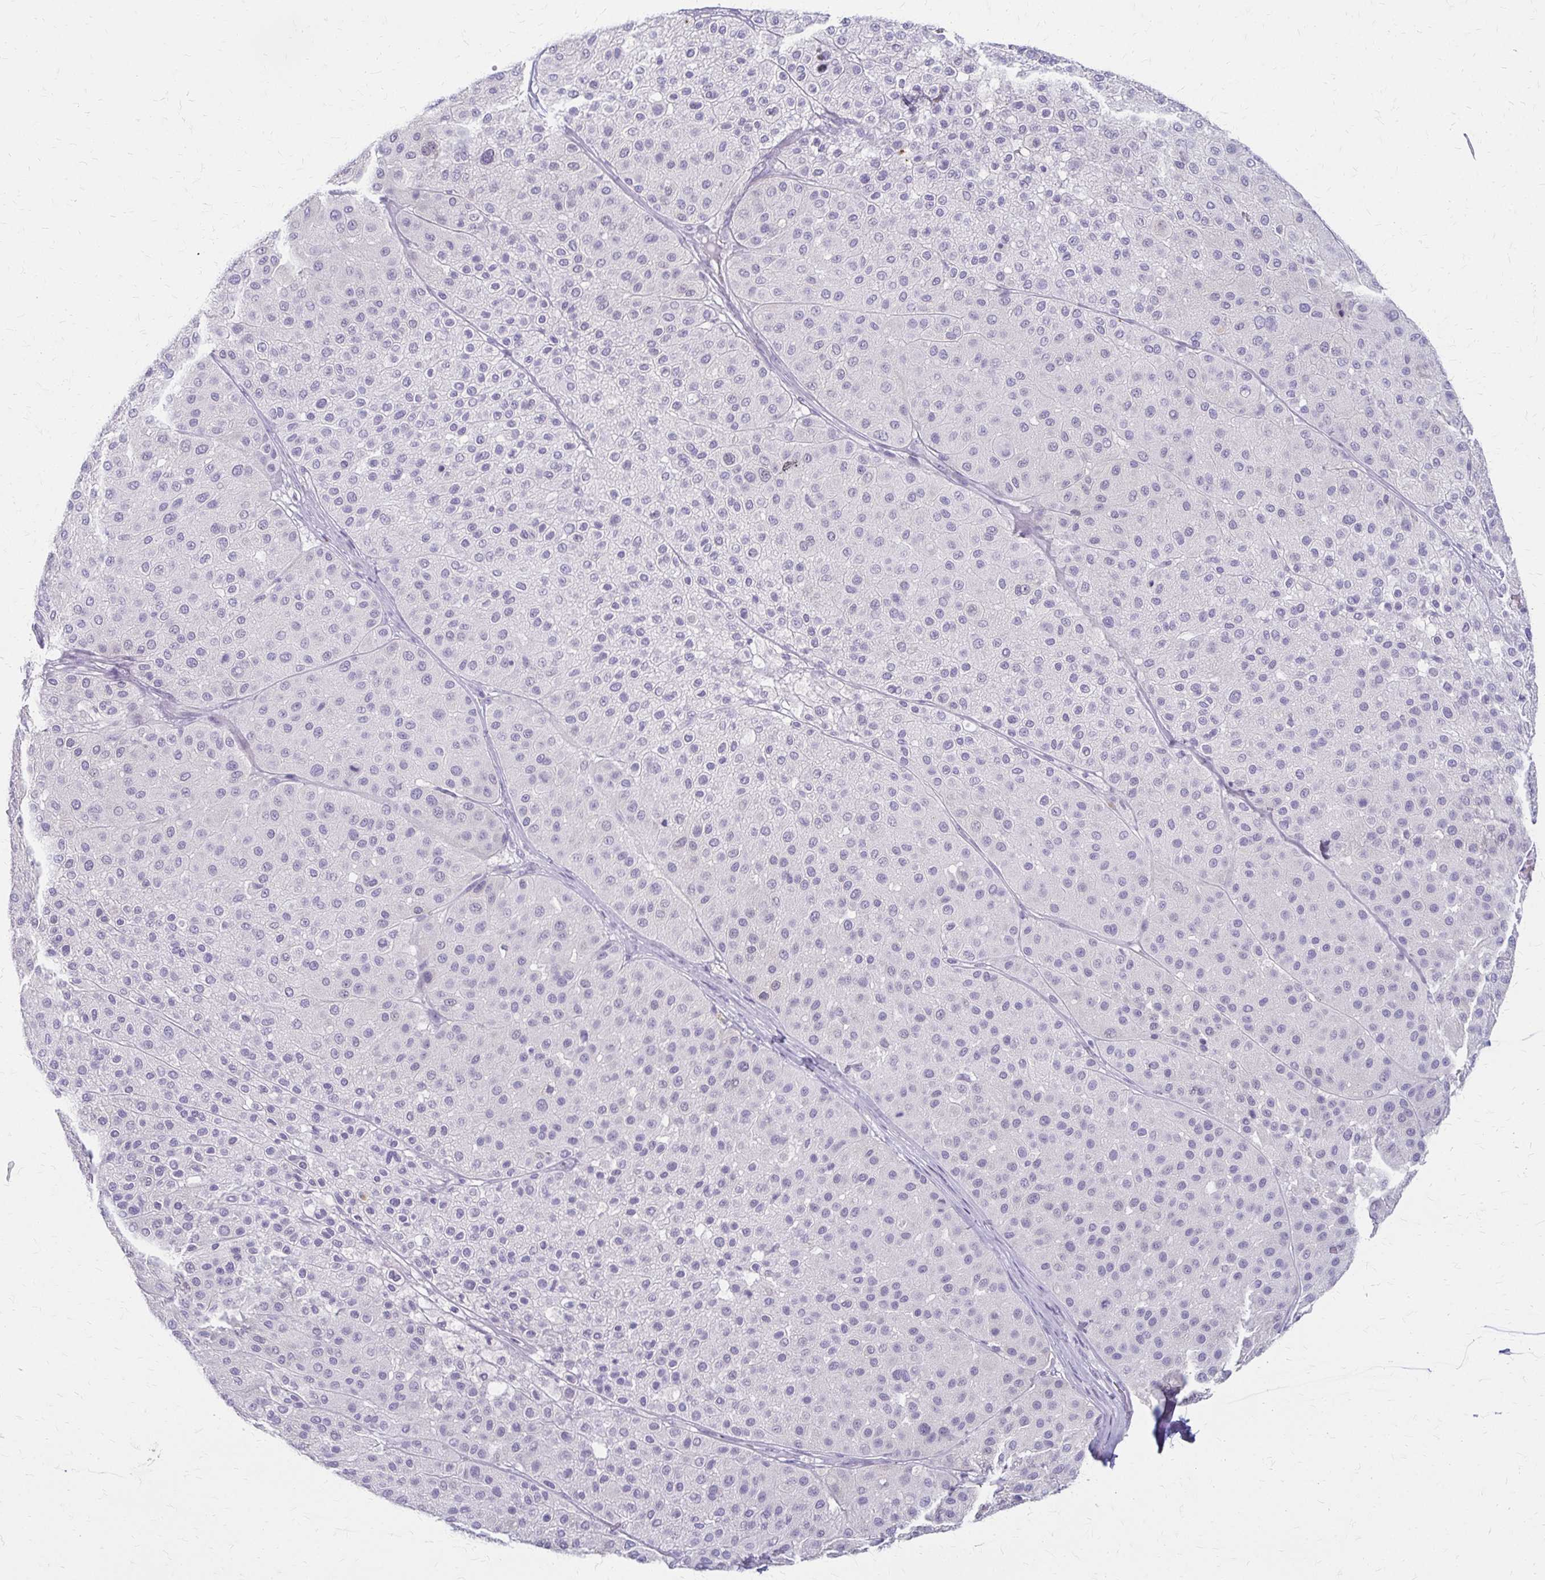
{"staining": {"intensity": "negative", "quantity": "none", "location": "none"}, "tissue": "melanoma", "cell_type": "Tumor cells", "image_type": "cancer", "snomed": [{"axis": "morphology", "description": "Malignant melanoma, Metastatic site"}, {"axis": "topography", "description": "Smooth muscle"}], "caption": "Melanoma was stained to show a protein in brown. There is no significant staining in tumor cells.", "gene": "ACP5", "patient": {"sex": "male", "age": 41}}